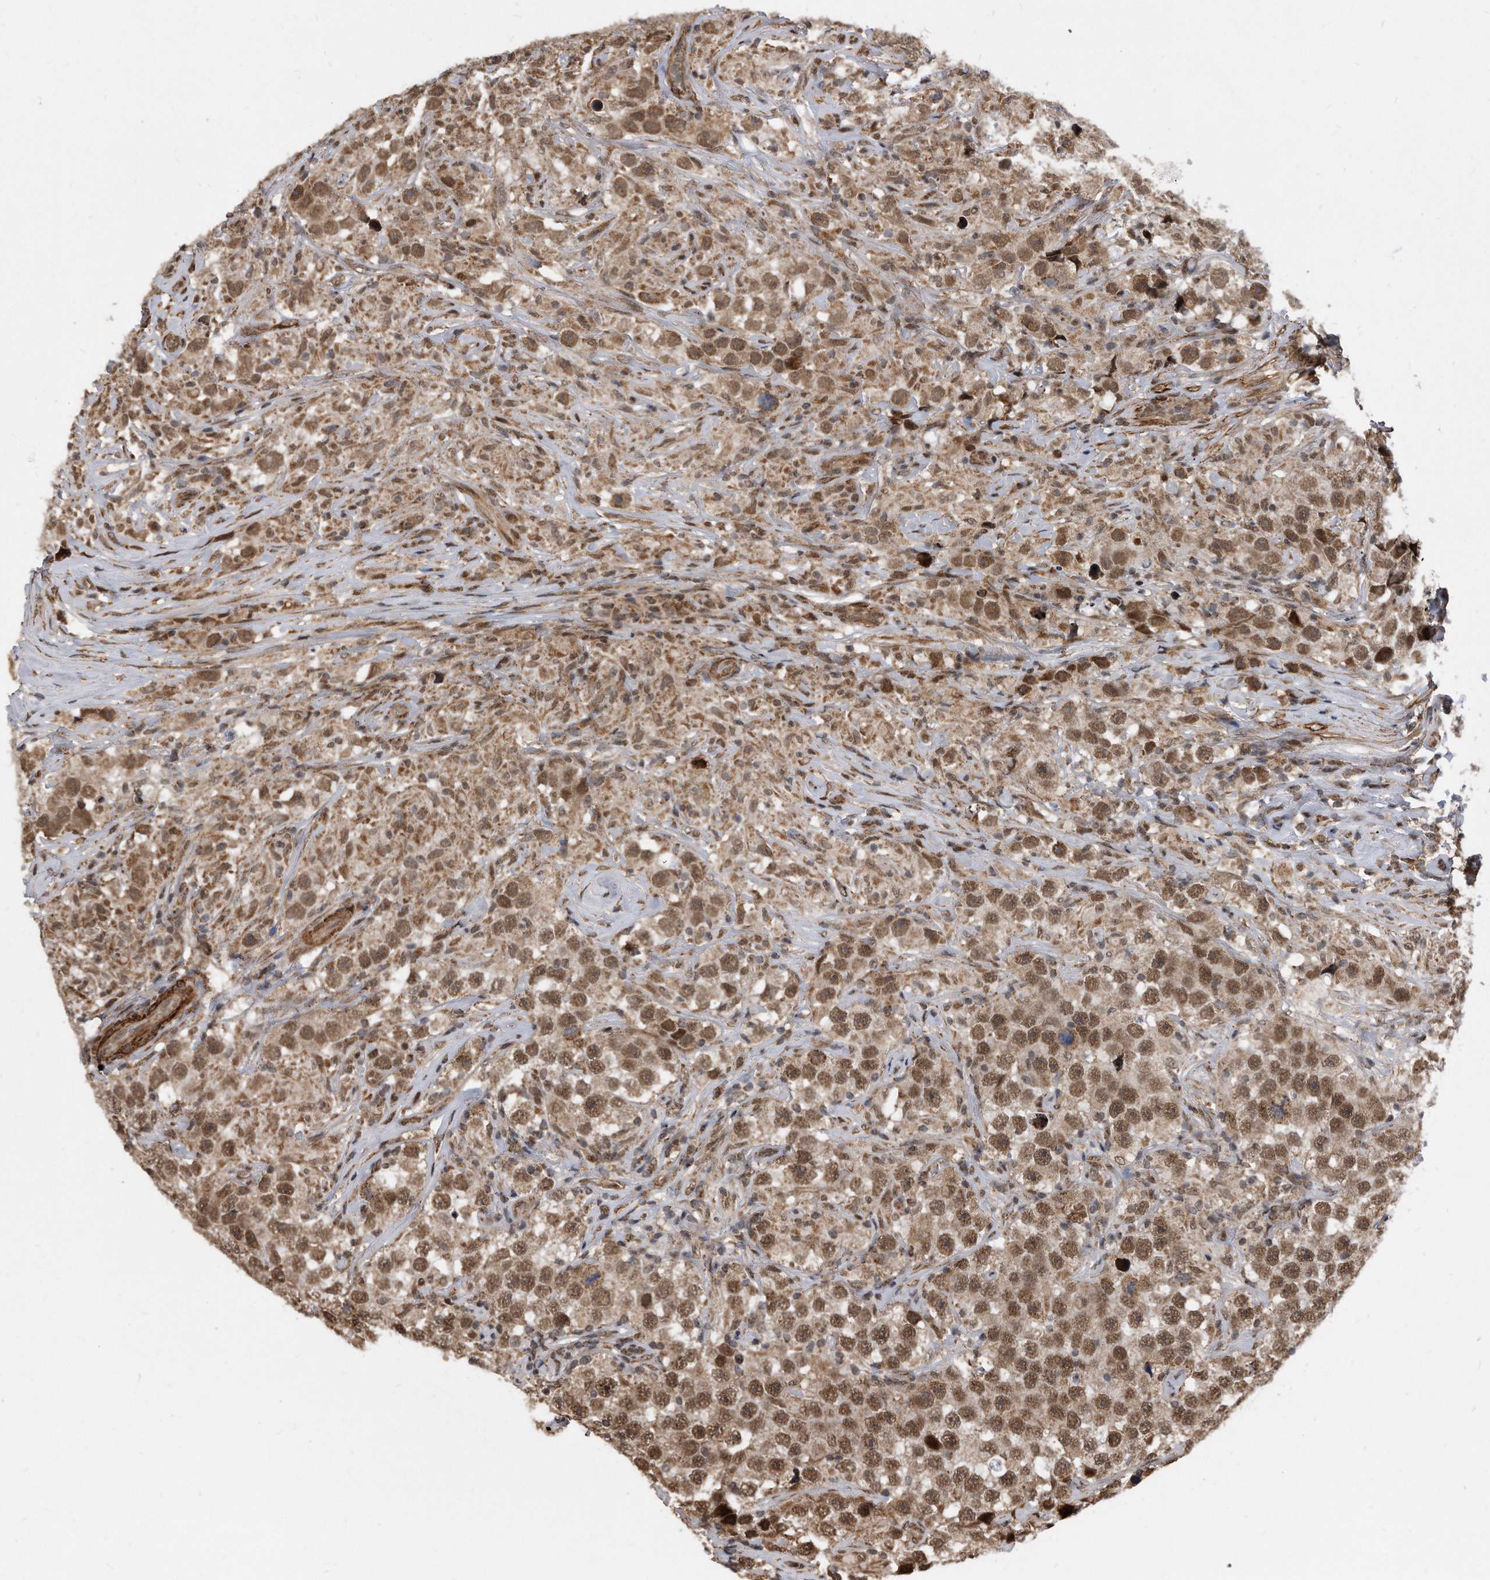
{"staining": {"intensity": "moderate", "quantity": ">75%", "location": "cytoplasmic/membranous,nuclear"}, "tissue": "testis cancer", "cell_type": "Tumor cells", "image_type": "cancer", "snomed": [{"axis": "morphology", "description": "Seminoma, NOS"}, {"axis": "topography", "description": "Testis"}], "caption": "Protein staining by immunohistochemistry (IHC) exhibits moderate cytoplasmic/membranous and nuclear positivity in about >75% of tumor cells in testis seminoma. (DAB IHC, brown staining for protein, blue staining for nuclei).", "gene": "DUSP22", "patient": {"sex": "male", "age": 49}}